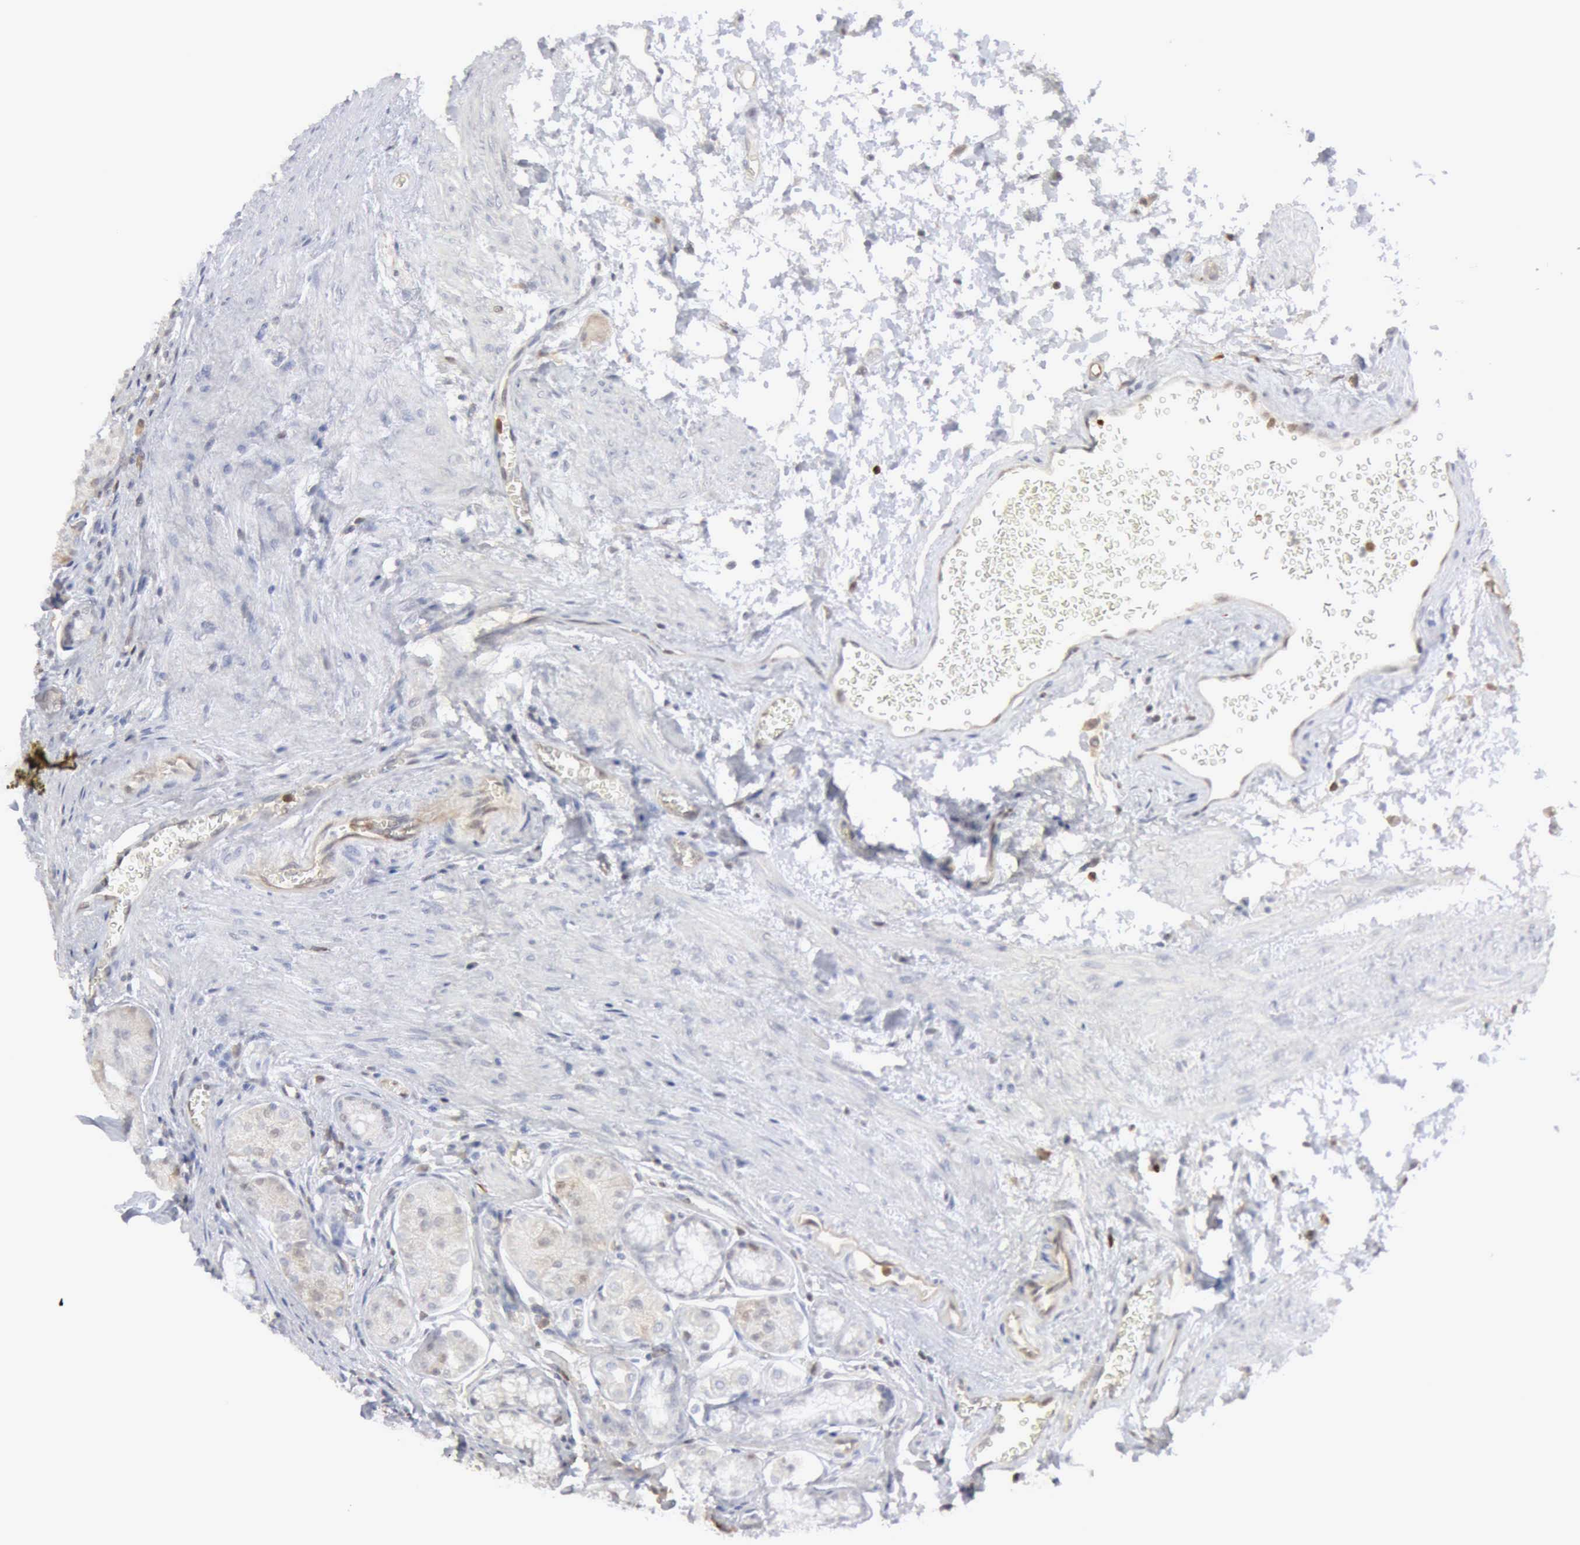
{"staining": {"intensity": "weak", "quantity": "<25%", "location": "cytoplasmic/membranous,nuclear"}, "tissue": "stomach", "cell_type": "Glandular cells", "image_type": "normal", "snomed": [{"axis": "morphology", "description": "Normal tissue, NOS"}, {"axis": "topography", "description": "Stomach"}, {"axis": "topography", "description": "Stomach, lower"}], "caption": "Immunohistochemical staining of normal stomach displays no significant staining in glandular cells.", "gene": "STAT1", "patient": {"sex": "male", "age": 76}}